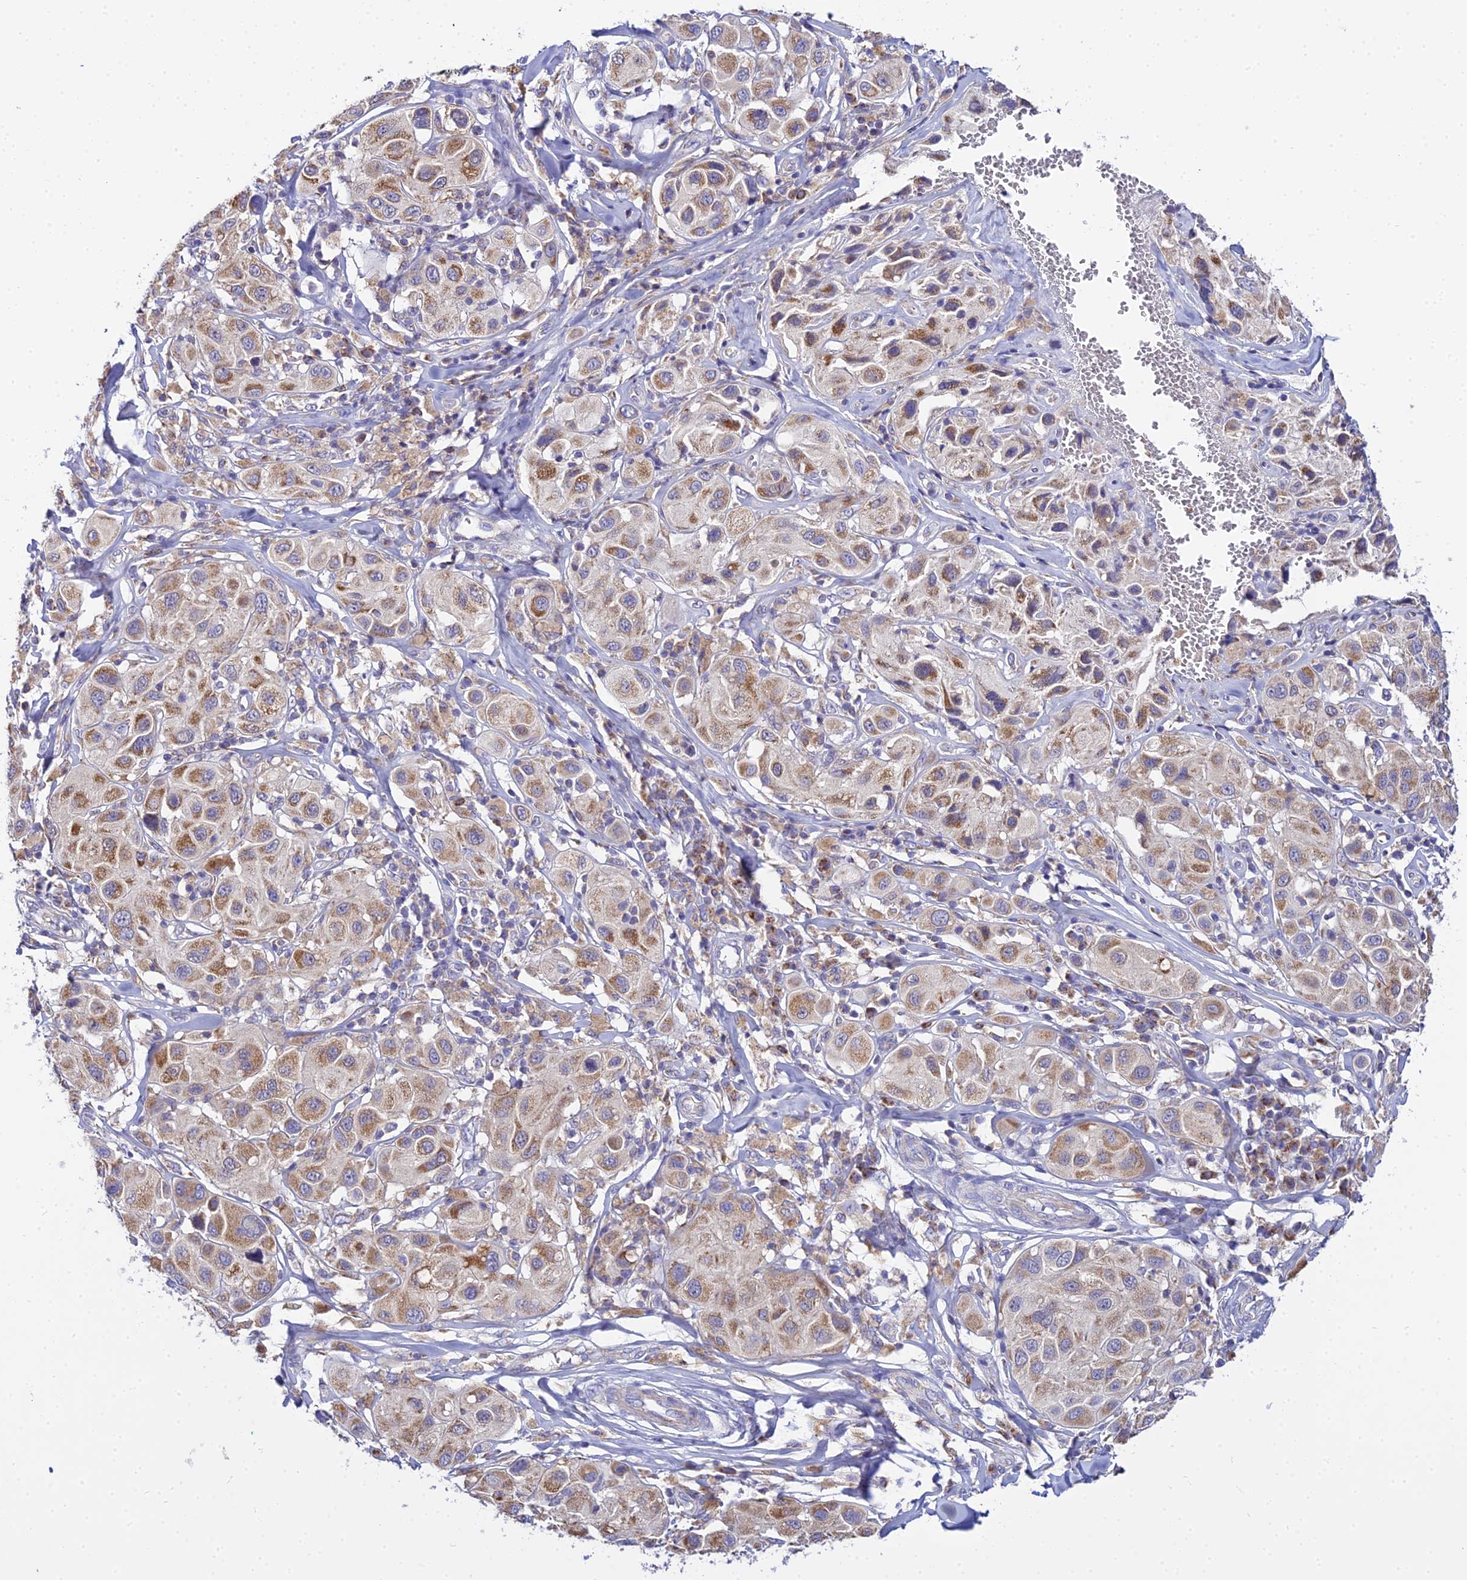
{"staining": {"intensity": "moderate", "quantity": ">75%", "location": "cytoplasmic/membranous"}, "tissue": "melanoma", "cell_type": "Tumor cells", "image_type": "cancer", "snomed": [{"axis": "morphology", "description": "Malignant melanoma, Metastatic site"}, {"axis": "topography", "description": "Skin"}], "caption": "Immunohistochemistry (IHC) micrograph of human melanoma stained for a protein (brown), which exhibits medium levels of moderate cytoplasmic/membranous staining in about >75% of tumor cells.", "gene": "TYW5", "patient": {"sex": "male", "age": 41}}